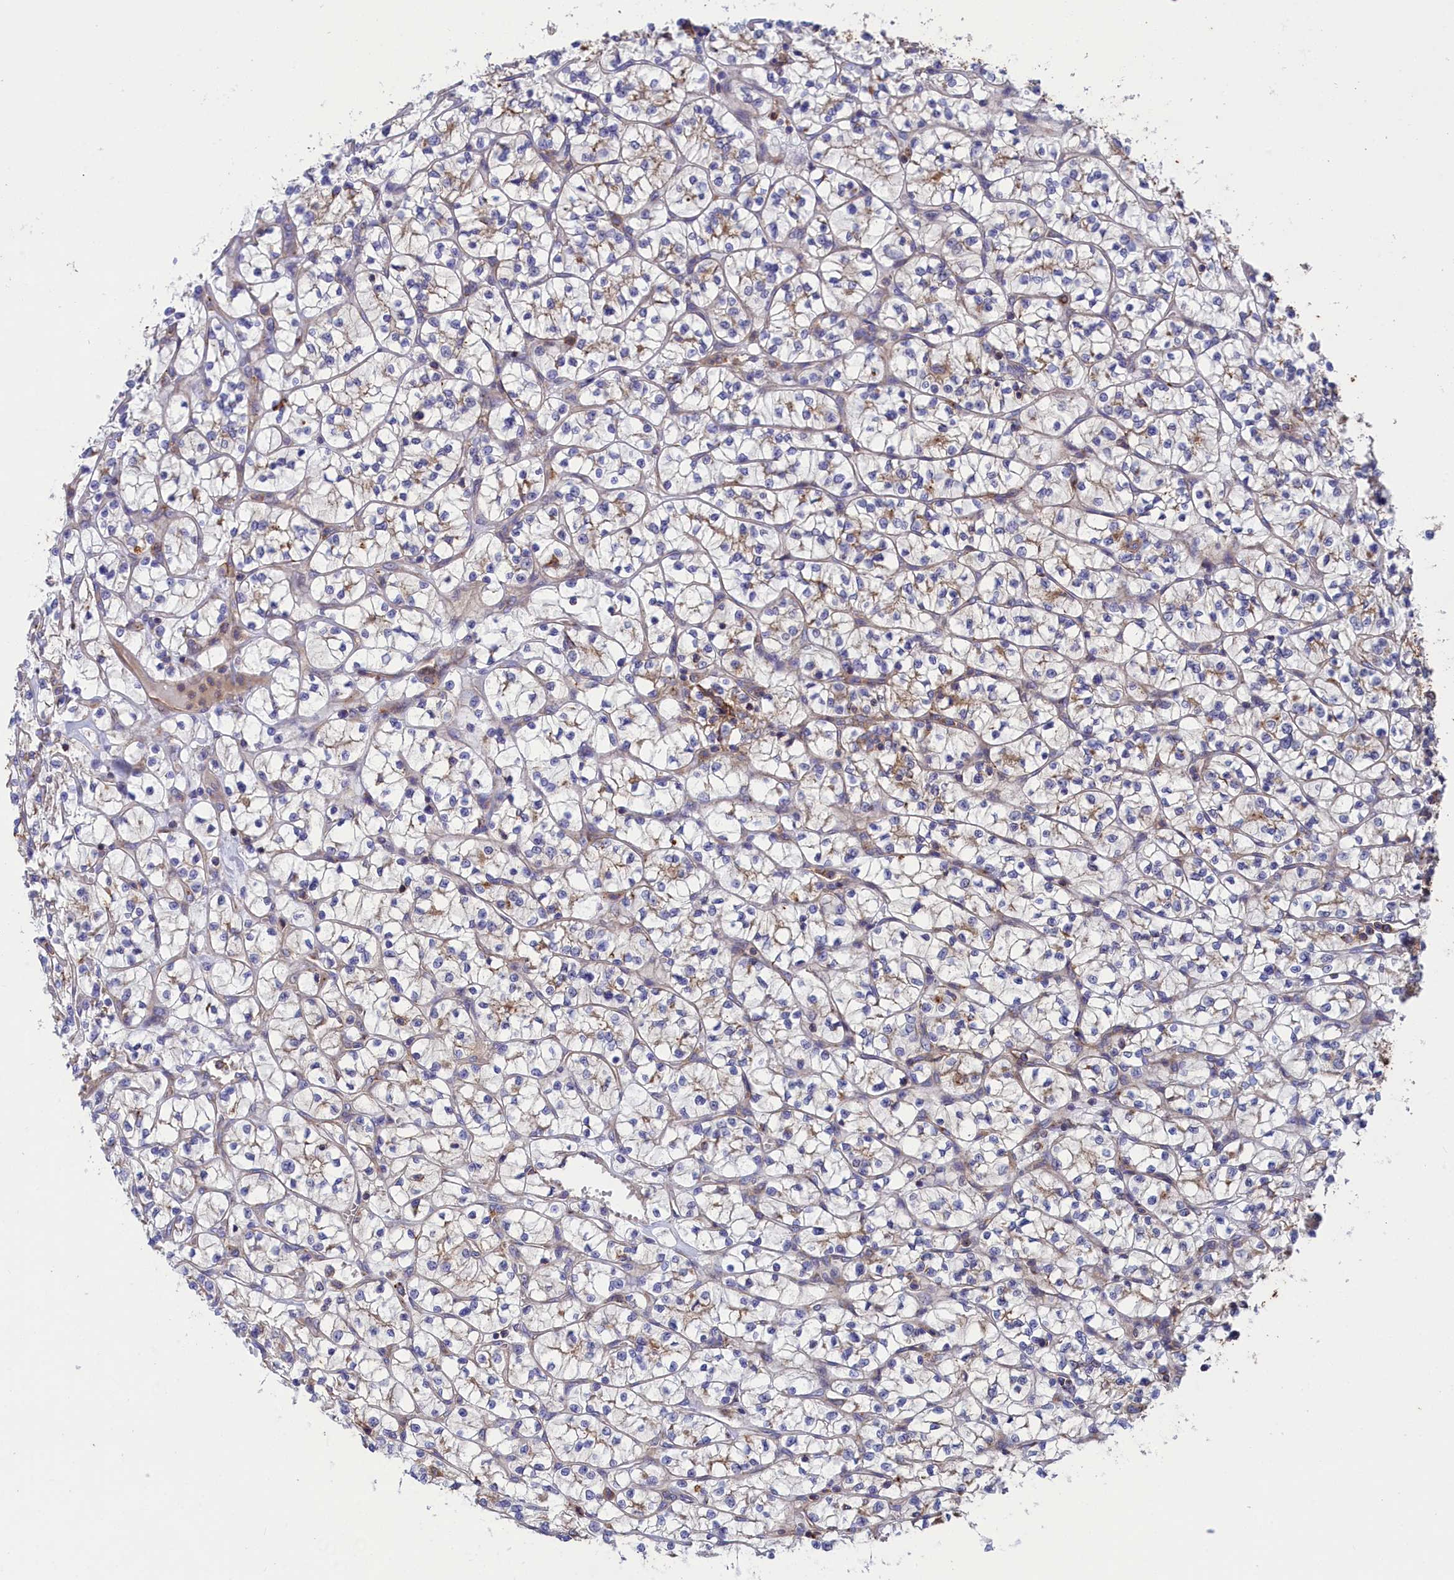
{"staining": {"intensity": "negative", "quantity": "none", "location": "none"}, "tissue": "renal cancer", "cell_type": "Tumor cells", "image_type": "cancer", "snomed": [{"axis": "morphology", "description": "Adenocarcinoma, NOS"}, {"axis": "topography", "description": "Kidney"}], "caption": "Tumor cells are negative for protein expression in human renal cancer (adenocarcinoma).", "gene": "SCAMP4", "patient": {"sex": "female", "age": 64}}